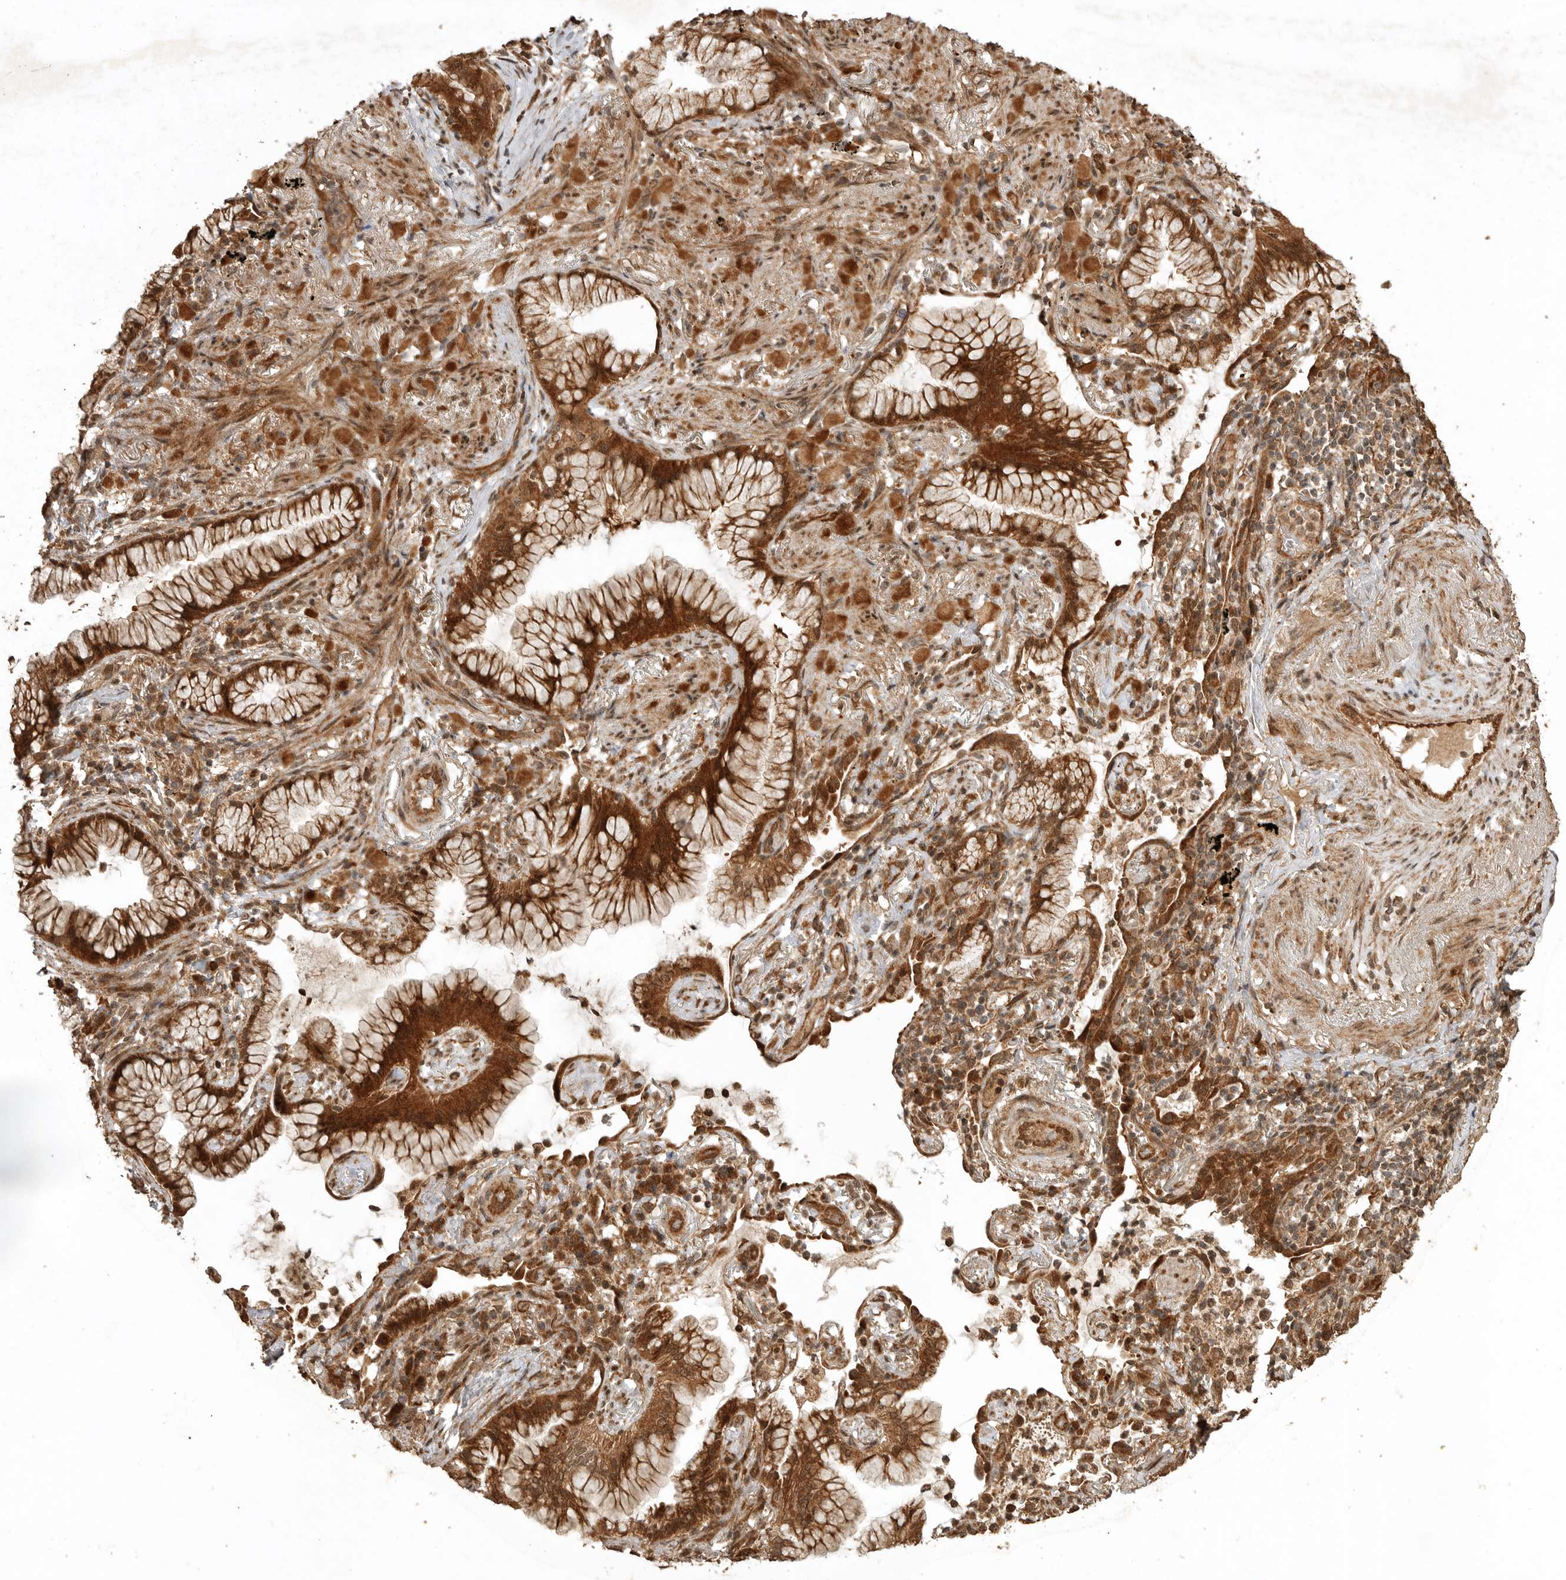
{"staining": {"intensity": "strong", "quantity": ">75%", "location": "cytoplasmic/membranous"}, "tissue": "lung cancer", "cell_type": "Tumor cells", "image_type": "cancer", "snomed": [{"axis": "morphology", "description": "Adenocarcinoma, NOS"}, {"axis": "topography", "description": "Lung"}], "caption": "Protein expression analysis of human adenocarcinoma (lung) reveals strong cytoplasmic/membranous positivity in about >75% of tumor cells.", "gene": "BOC", "patient": {"sex": "female", "age": 70}}